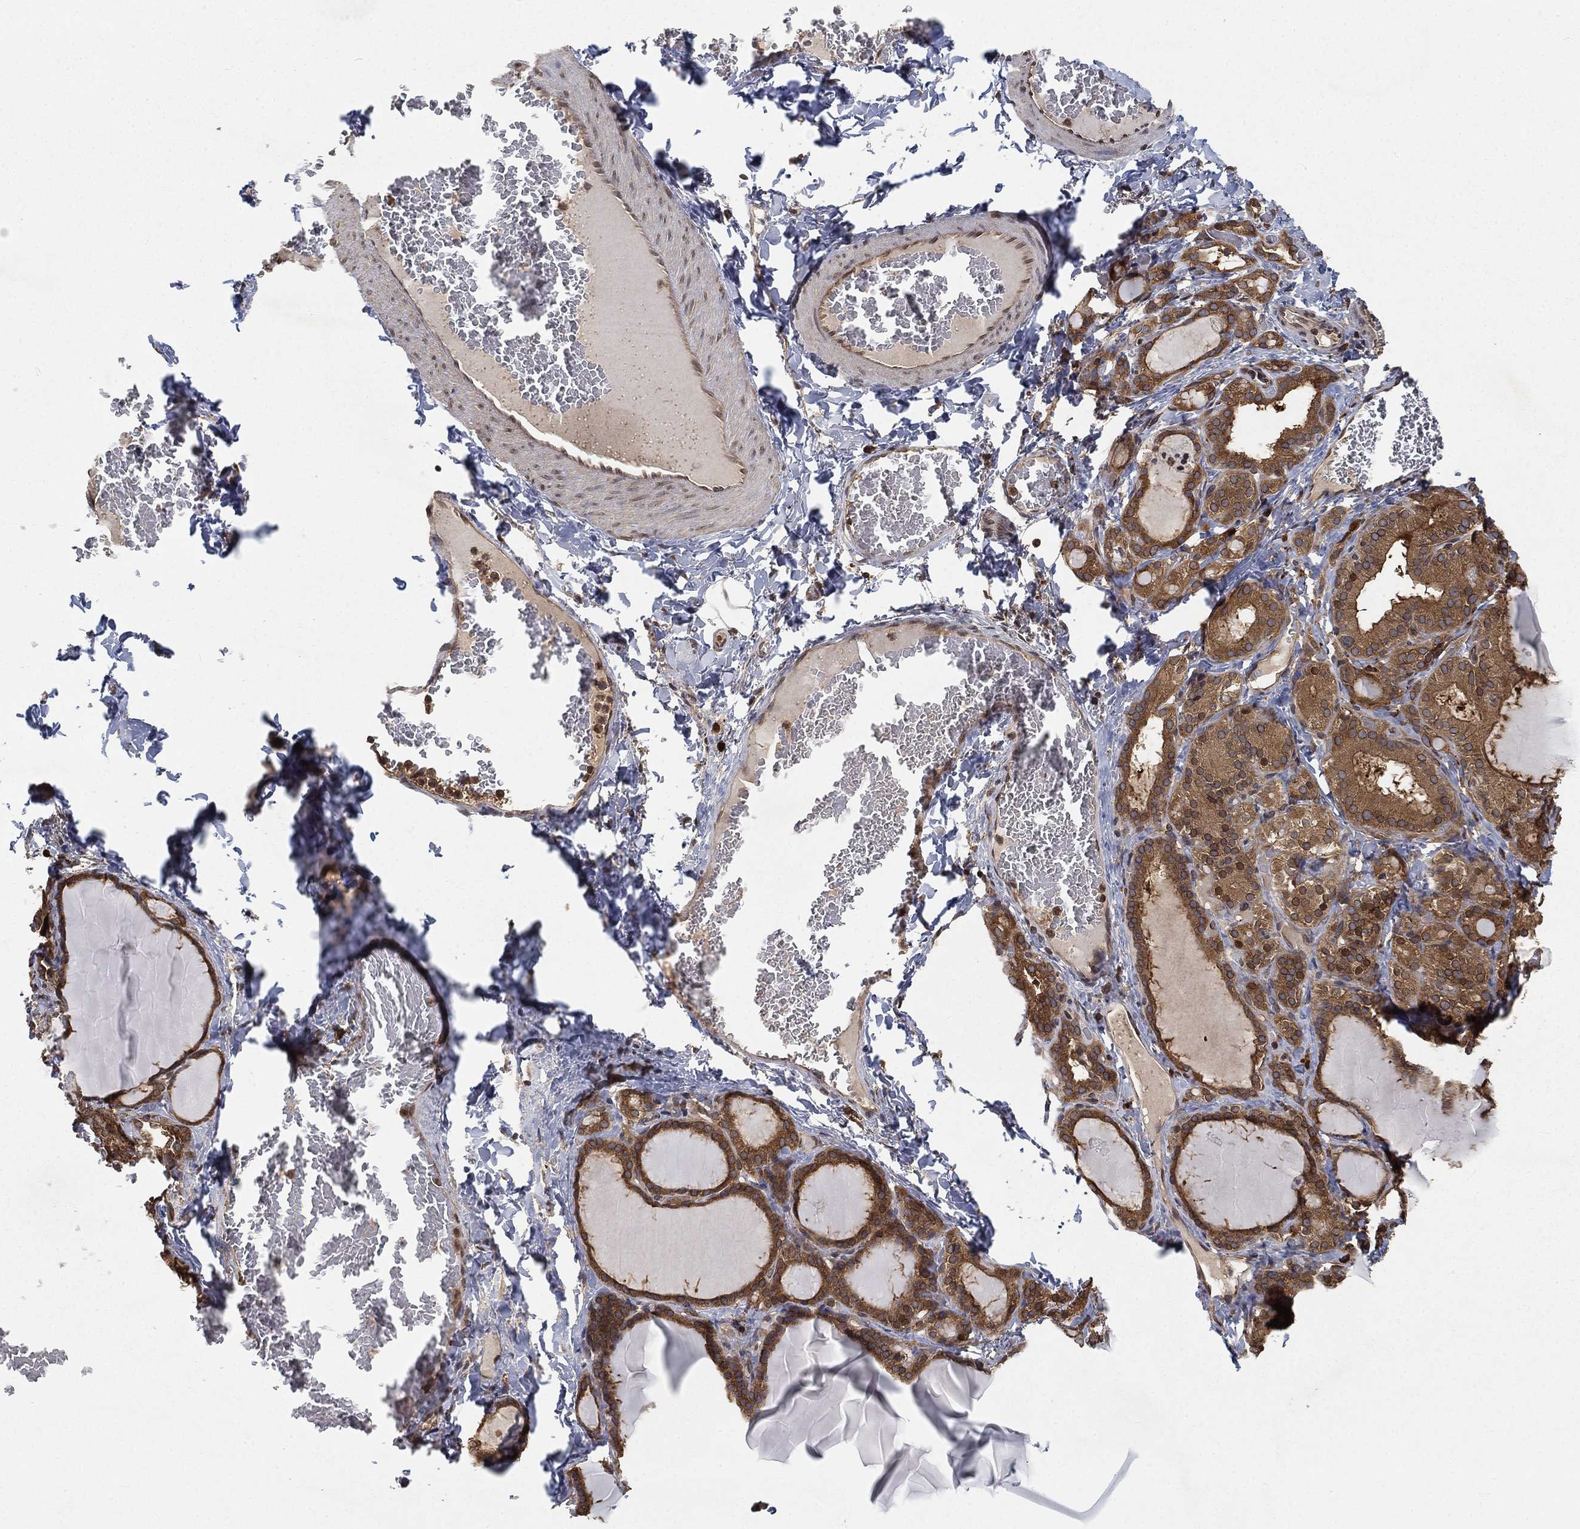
{"staining": {"intensity": "moderate", "quantity": ">75%", "location": "cytoplasmic/membranous"}, "tissue": "thyroid gland", "cell_type": "Glandular cells", "image_type": "normal", "snomed": [{"axis": "morphology", "description": "Normal tissue, NOS"}, {"axis": "morphology", "description": "Hyperplasia, NOS"}, {"axis": "topography", "description": "Thyroid gland"}], "caption": "High-power microscopy captured an immunohistochemistry histopathology image of unremarkable thyroid gland, revealing moderate cytoplasmic/membranous staining in approximately >75% of glandular cells.", "gene": "UBA5", "patient": {"sex": "female", "age": 27}}